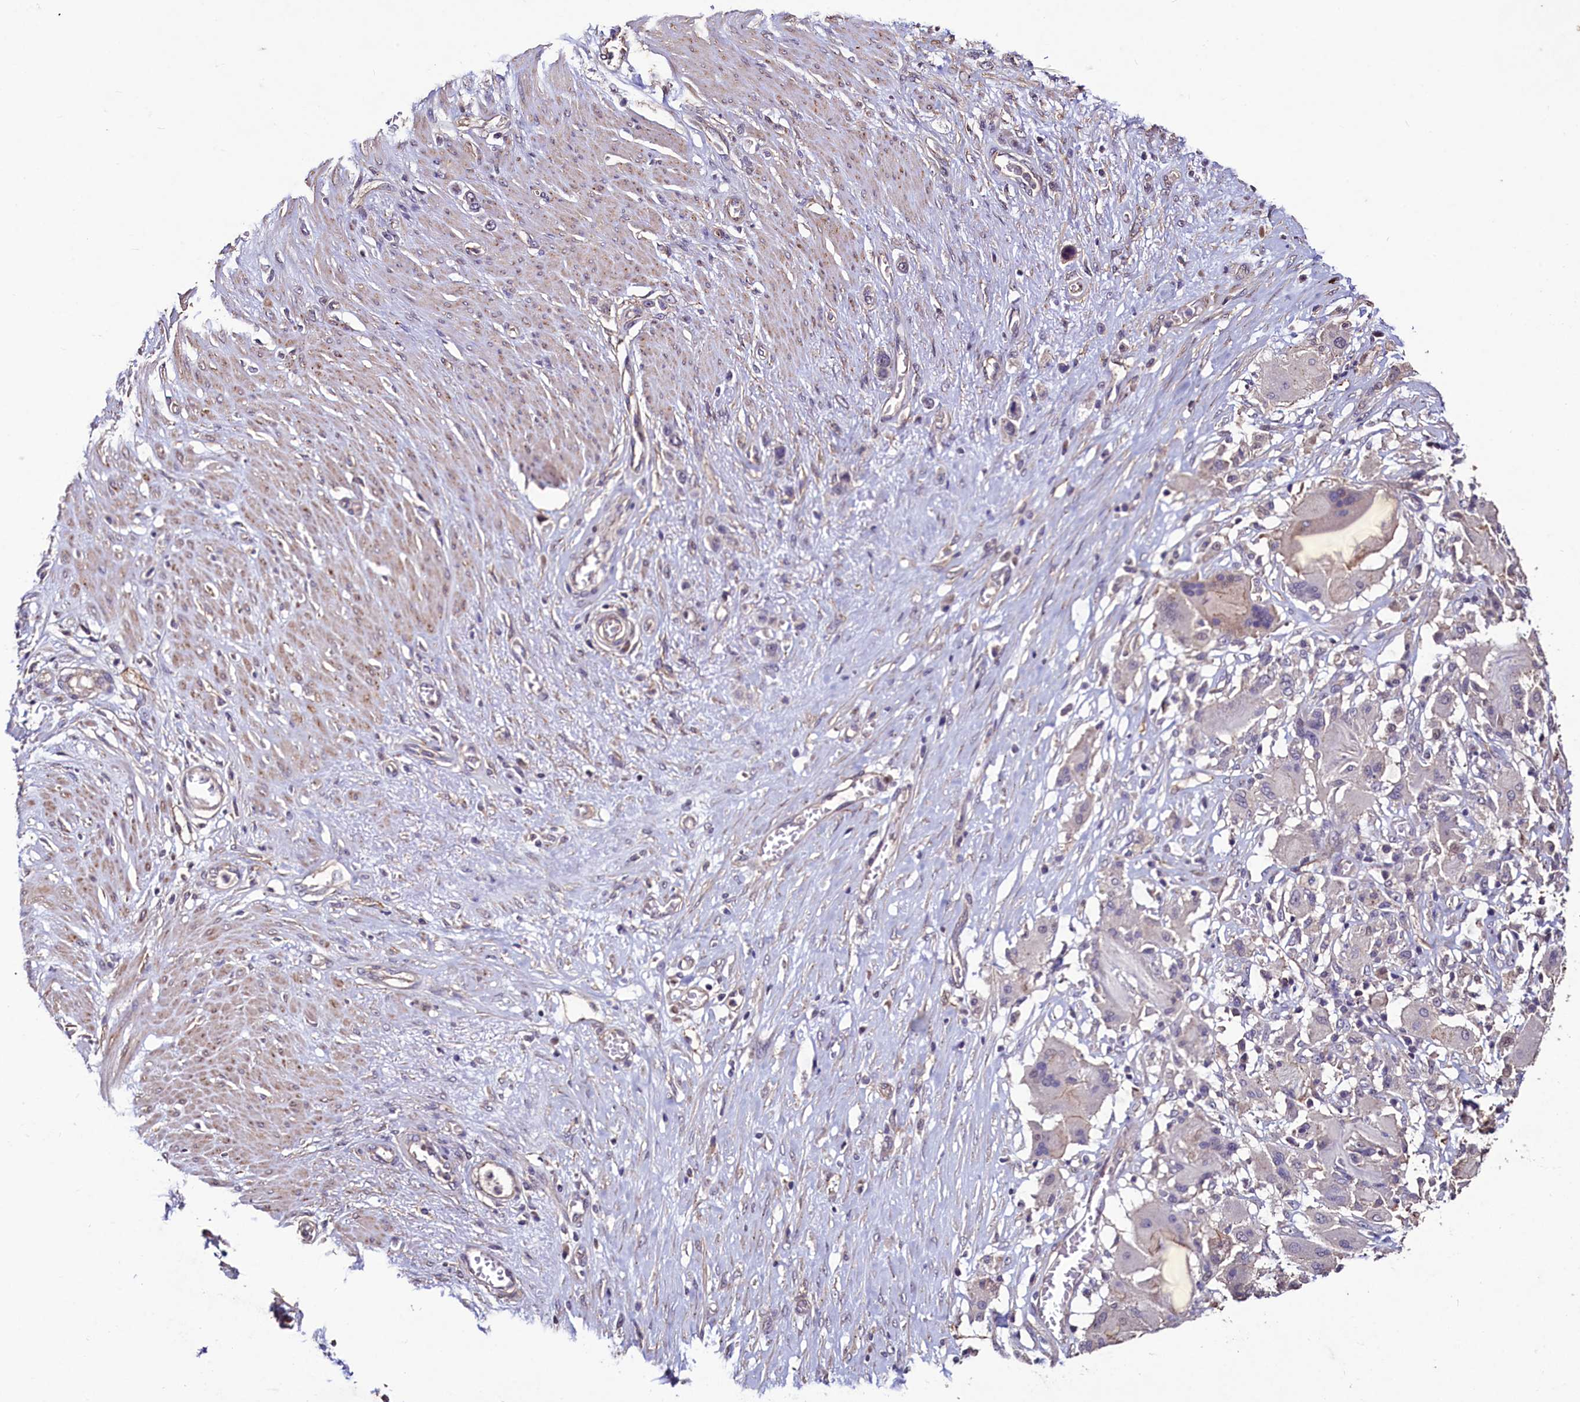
{"staining": {"intensity": "negative", "quantity": "none", "location": "none"}, "tissue": "stomach cancer", "cell_type": "Tumor cells", "image_type": "cancer", "snomed": [{"axis": "morphology", "description": "Adenocarcinoma, NOS"}, {"axis": "morphology", "description": "Adenocarcinoma, High grade"}, {"axis": "topography", "description": "Stomach, upper"}, {"axis": "topography", "description": "Stomach, lower"}], "caption": "A high-resolution image shows IHC staining of stomach cancer, which displays no significant expression in tumor cells.", "gene": "PALM", "patient": {"sex": "female", "age": 65}}